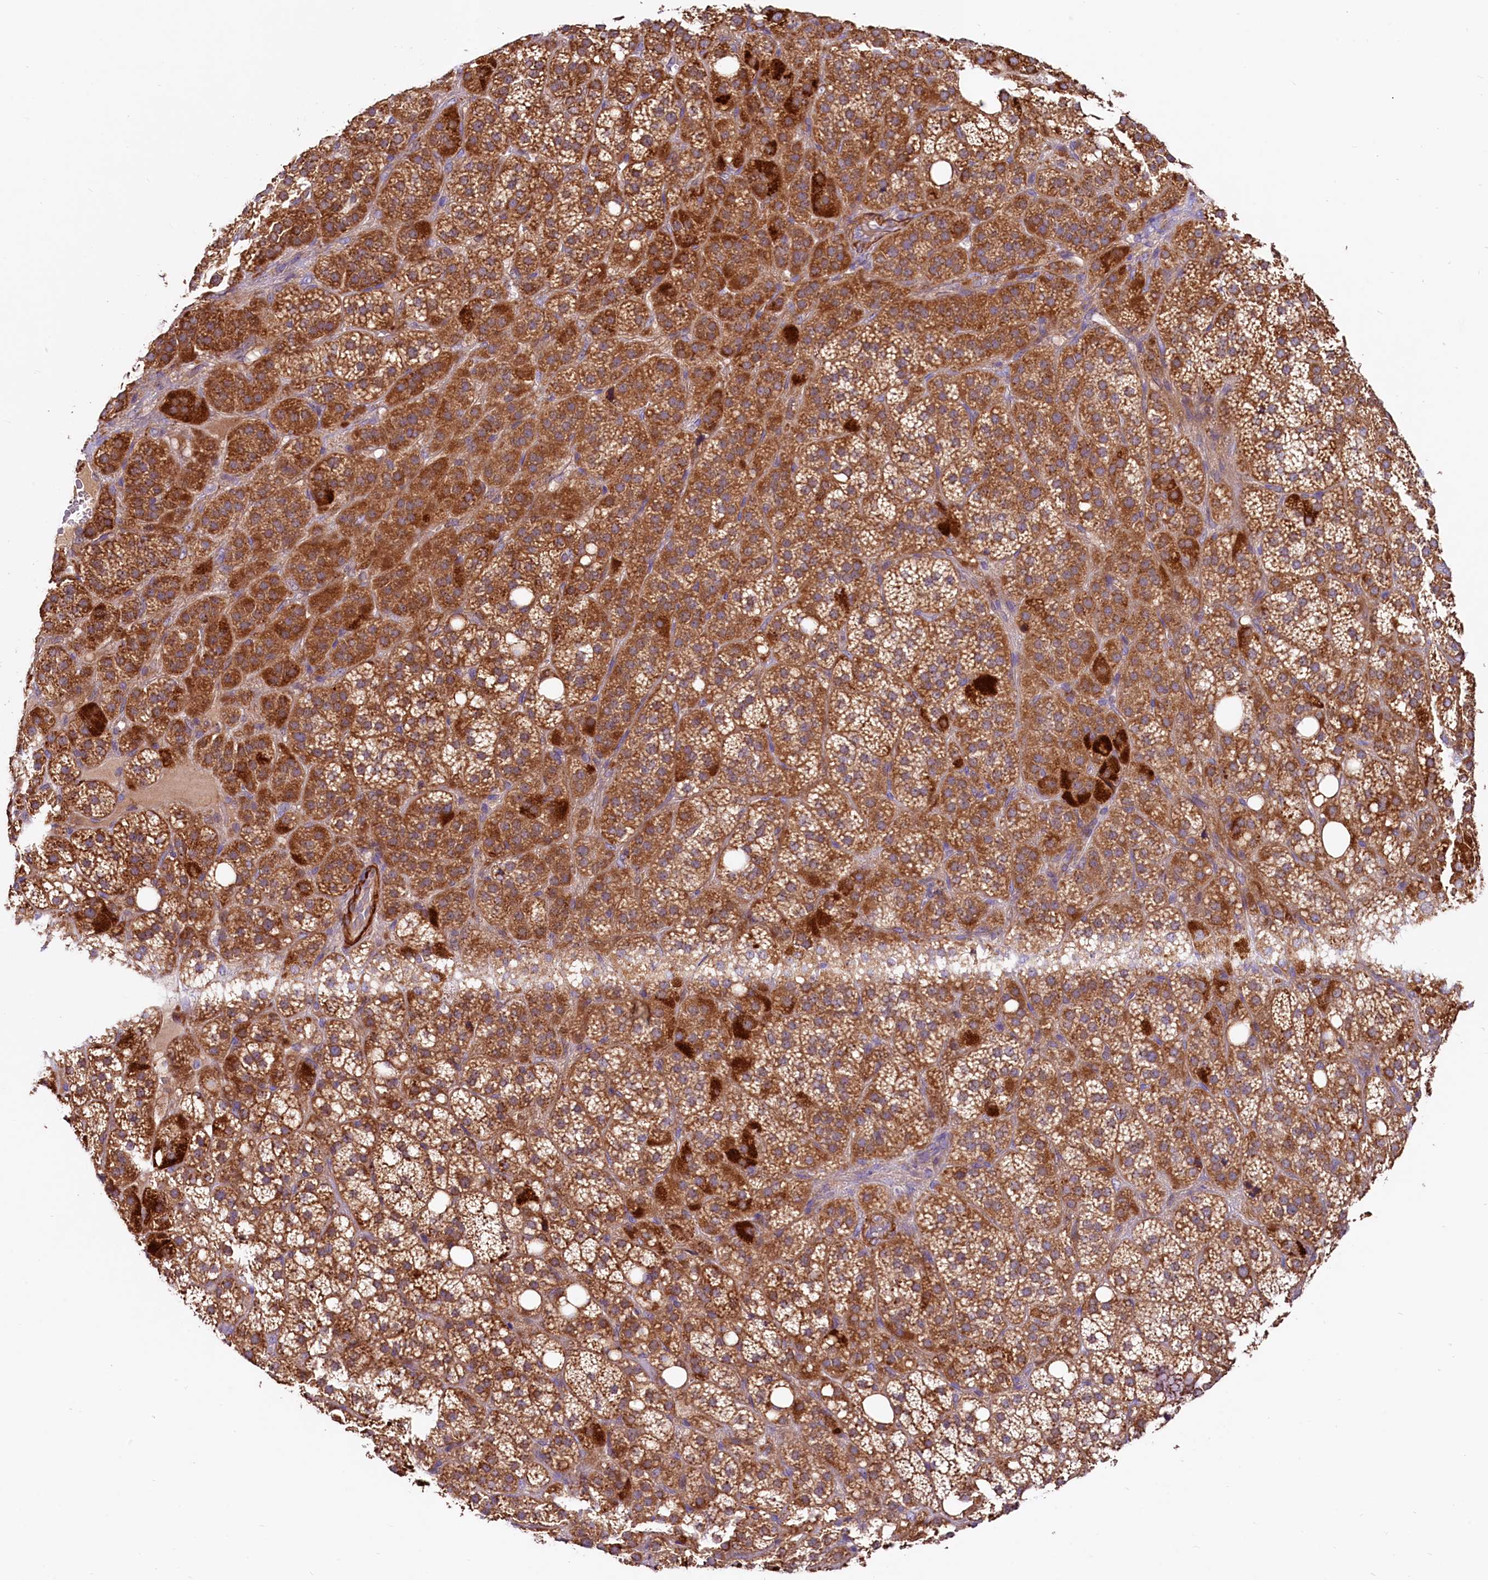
{"staining": {"intensity": "strong", "quantity": ">75%", "location": "cytoplasmic/membranous"}, "tissue": "adrenal gland", "cell_type": "Glandular cells", "image_type": "normal", "snomed": [{"axis": "morphology", "description": "Normal tissue, NOS"}, {"axis": "topography", "description": "Adrenal gland"}], "caption": "Protein staining shows strong cytoplasmic/membranous expression in about >75% of glandular cells in benign adrenal gland.", "gene": "CIAO3", "patient": {"sex": "female", "age": 59}}